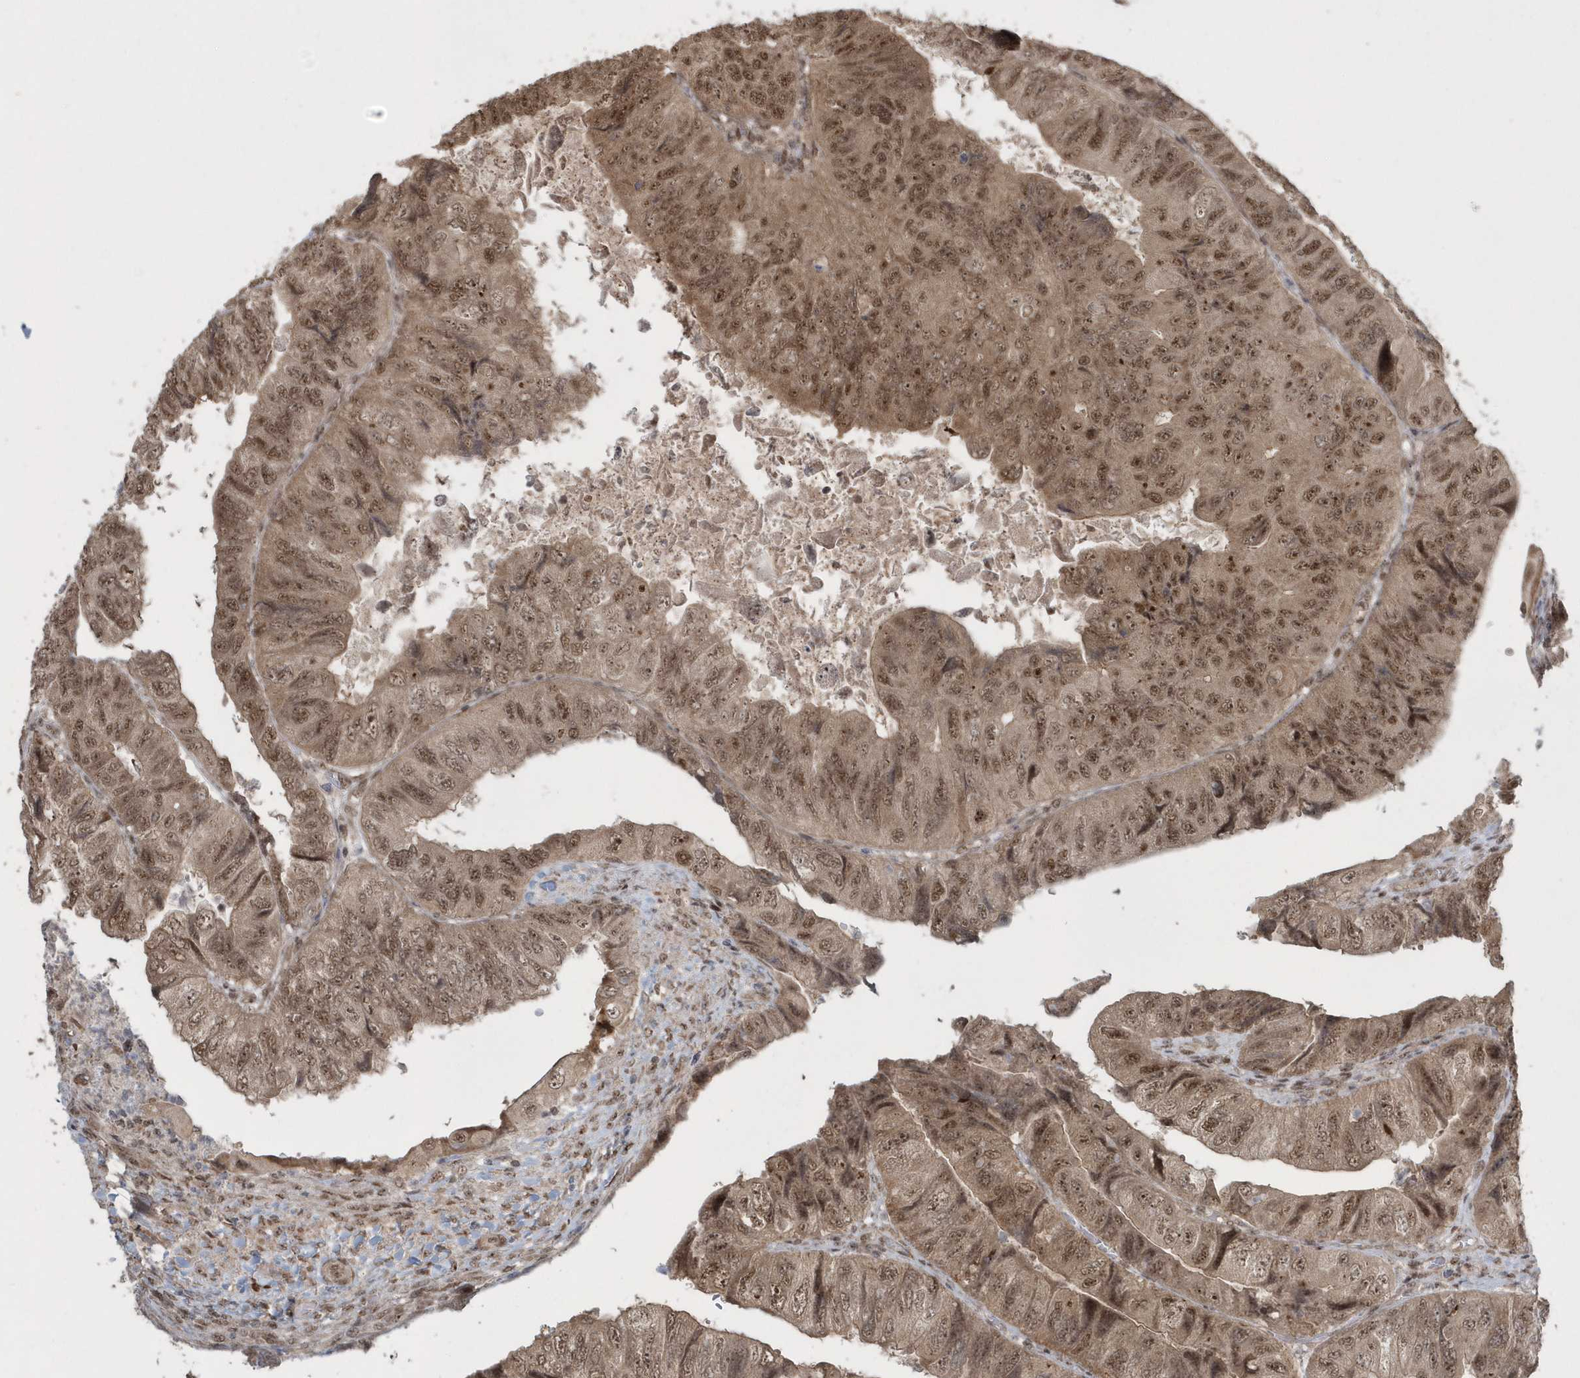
{"staining": {"intensity": "moderate", "quantity": ">75%", "location": "cytoplasmic/membranous,nuclear"}, "tissue": "colorectal cancer", "cell_type": "Tumor cells", "image_type": "cancer", "snomed": [{"axis": "morphology", "description": "Adenocarcinoma, NOS"}, {"axis": "topography", "description": "Rectum"}], "caption": "This is an image of immunohistochemistry (IHC) staining of colorectal cancer (adenocarcinoma), which shows moderate staining in the cytoplasmic/membranous and nuclear of tumor cells.", "gene": "EPB41L4A", "patient": {"sex": "male", "age": 63}}